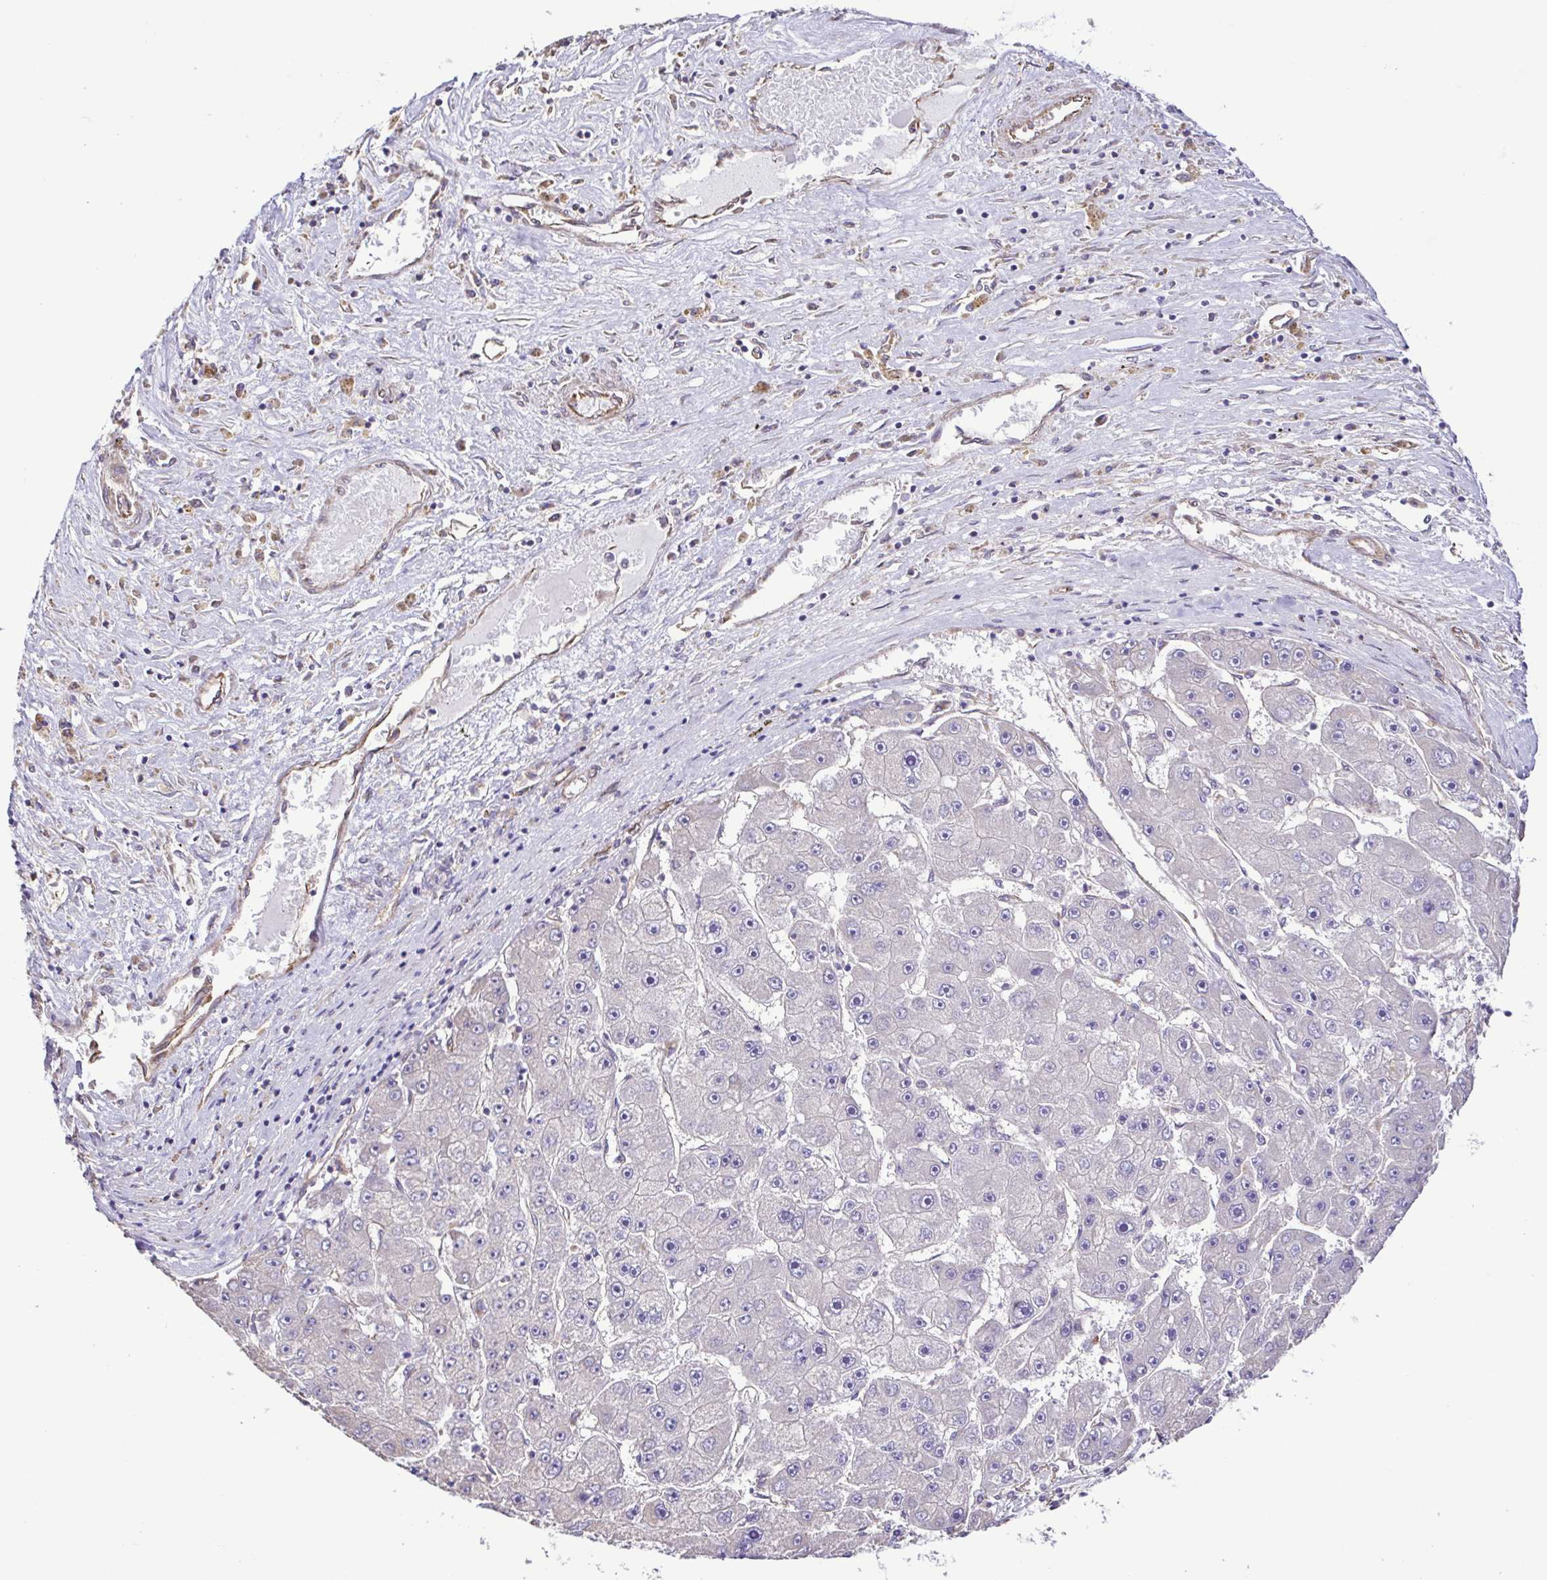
{"staining": {"intensity": "negative", "quantity": "none", "location": "none"}, "tissue": "liver cancer", "cell_type": "Tumor cells", "image_type": "cancer", "snomed": [{"axis": "morphology", "description": "Carcinoma, Hepatocellular, NOS"}, {"axis": "topography", "description": "Liver"}], "caption": "This micrograph is of liver cancer (hepatocellular carcinoma) stained with immunohistochemistry to label a protein in brown with the nuclei are counter-stained blue. There is no expression in tumor cells.", "gene": "FLT1", "patient": {"sex": "female", "age": 61}}